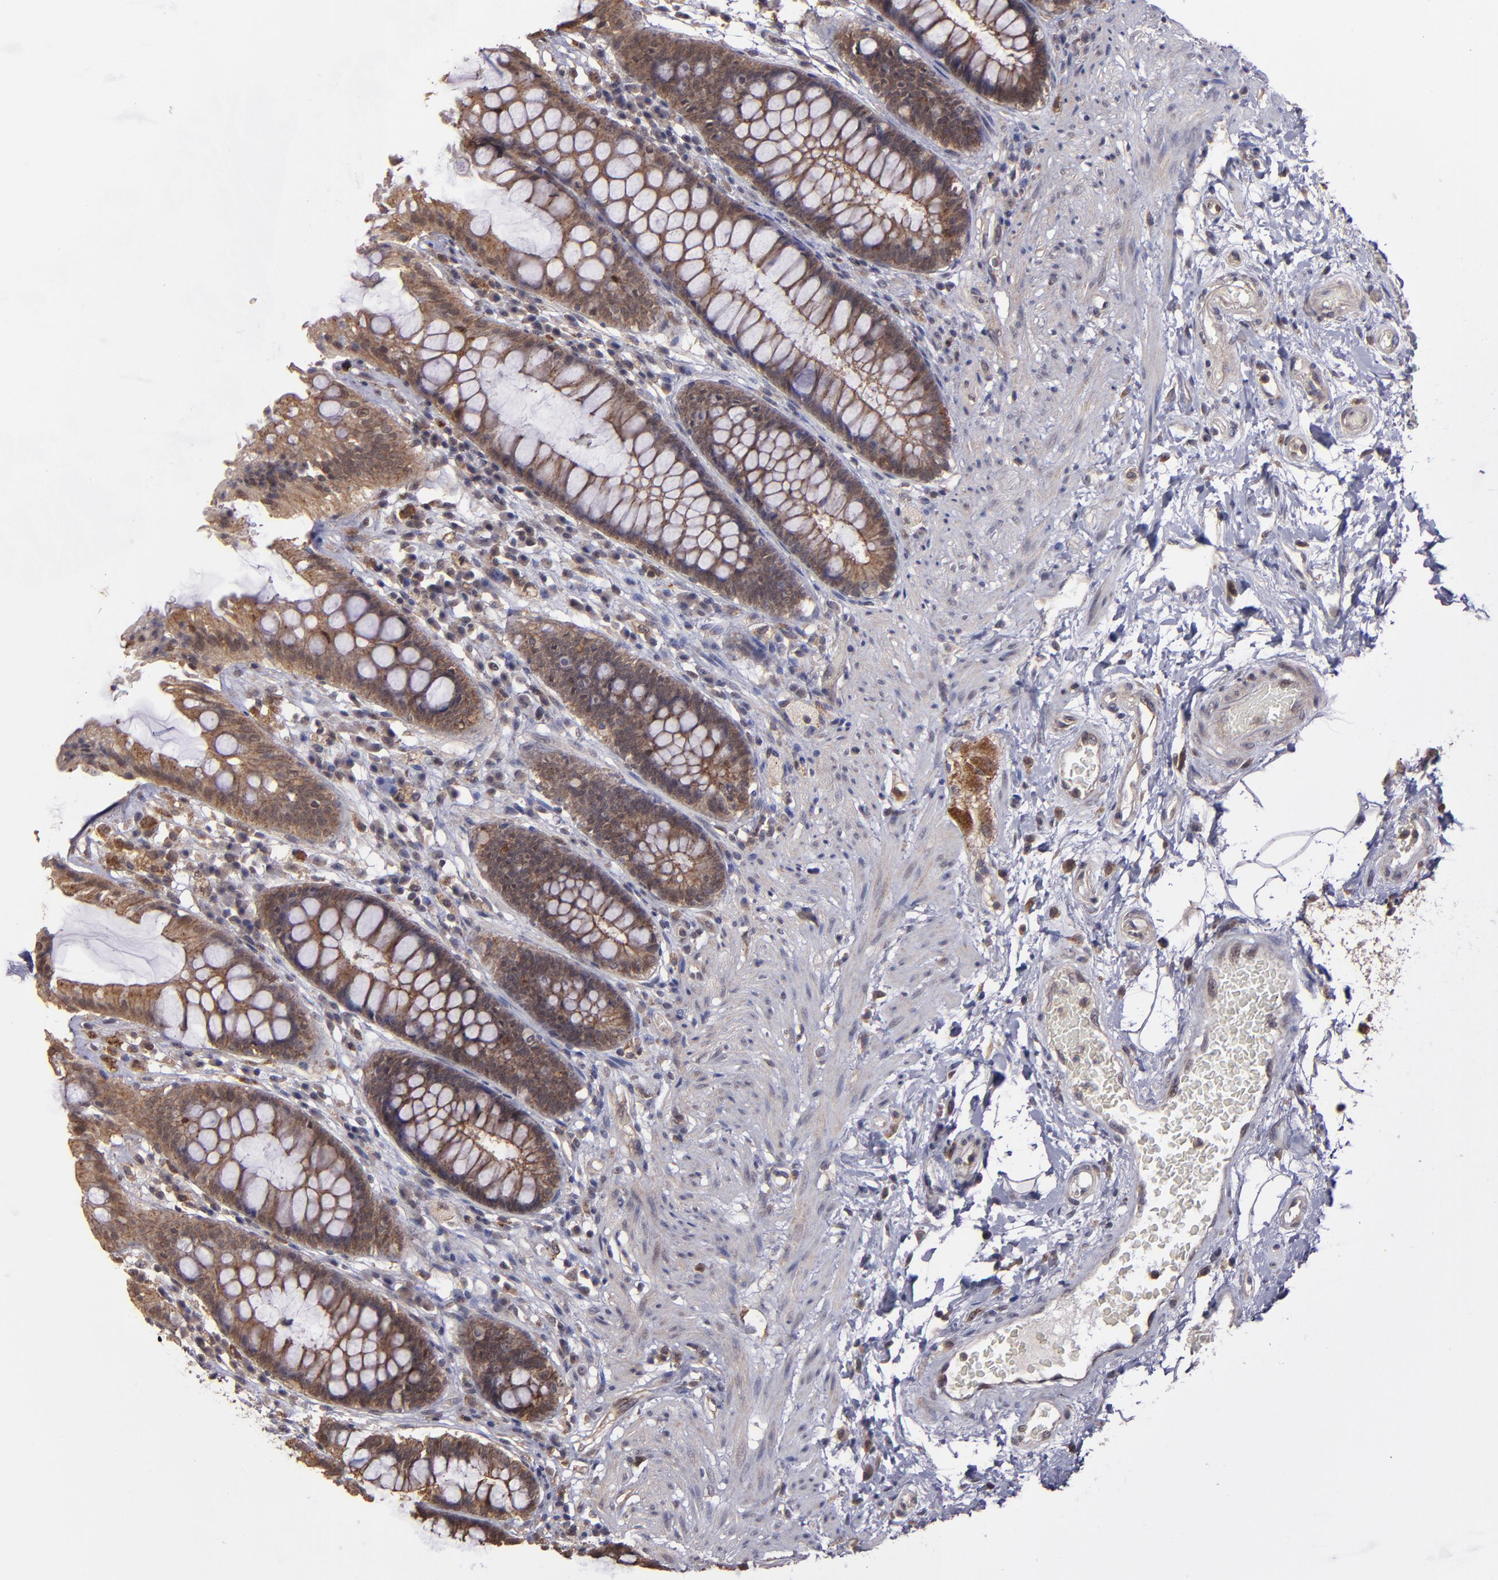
{"staining": {"intensity": "moderate", "quantity": ">75%", "location": "cytoplasmic/membranous"}, "tissue": "rectum", "cell_type": "Glandular cells", "image_type": "normal", "snomed": [{"axis": "morphology", "description": "Normal tissue, NOS"}, {"axis": "topography", "description": "Rectum"}], "caption": "Unremarkable rectum demonstrates moderate cytoplasmic/membranous positivity in about >75% of glandular cells, visualized by immunohistochemistry. The staining was performed using DAB (3,3'-diaminobenzidine), with brown indicating positive protein expression. Nuclei are stained blue with hematoxylin.", "gene": "SIPA1L1", "patient": {"sex": "female", "age": 46}}